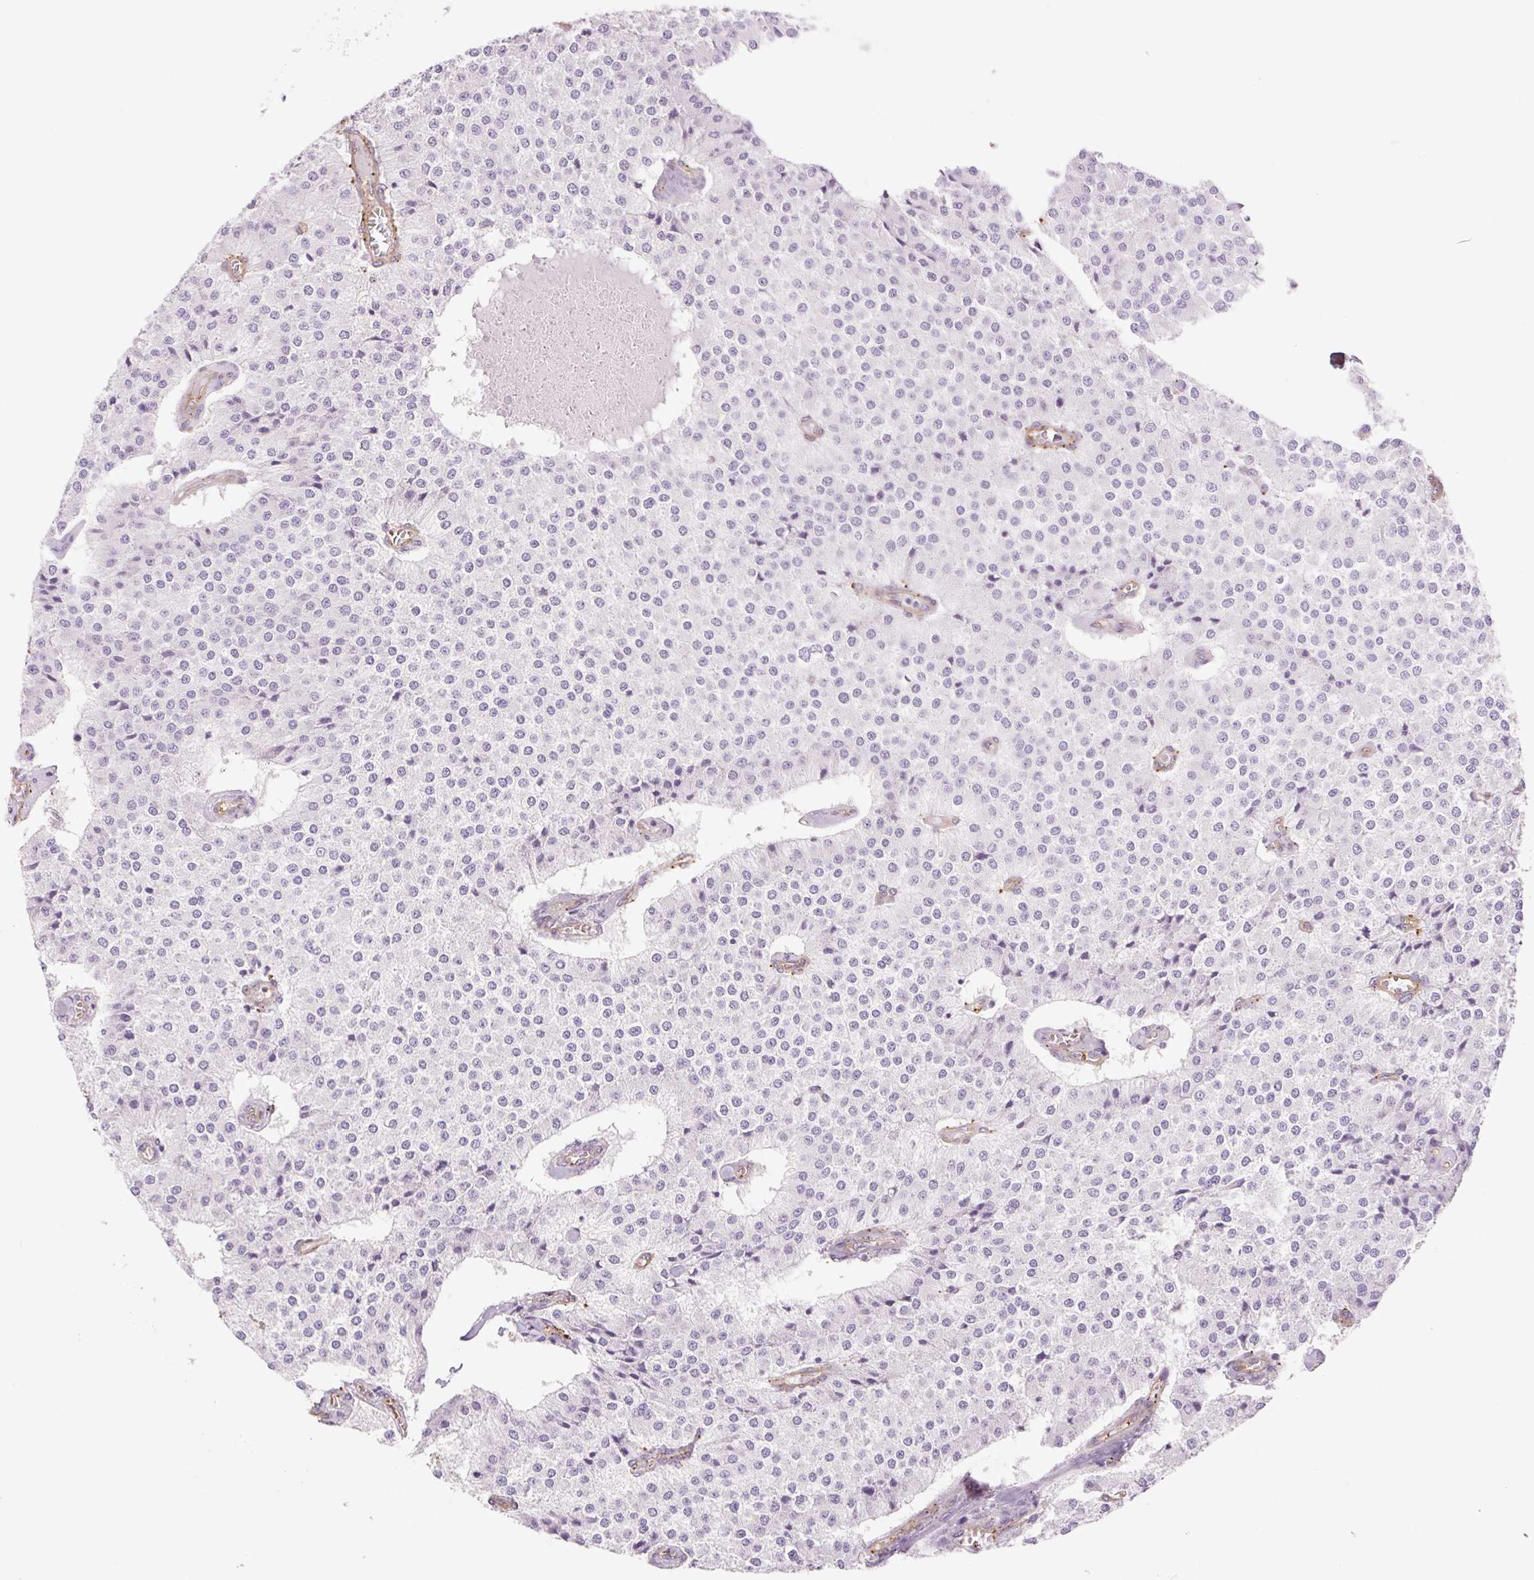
{"staining": {"intensity": "negative", "quantity": "none", "location": "none"}, "tissue": "carcinoid", "cell_type": "Tumor cells", "image_type": "cancer", "snomed": [{"axis": "morphology", "description": "Carcinoid, malignant, NOS"}, {"axis": "topography", "description": "Colon"}], "caption": "Immunohistochemistry (IHC) of human carcinoid reveals no expression in tumor cells.", "gene": "EHD3", "patient": {"sex": "female", "age": 52}}